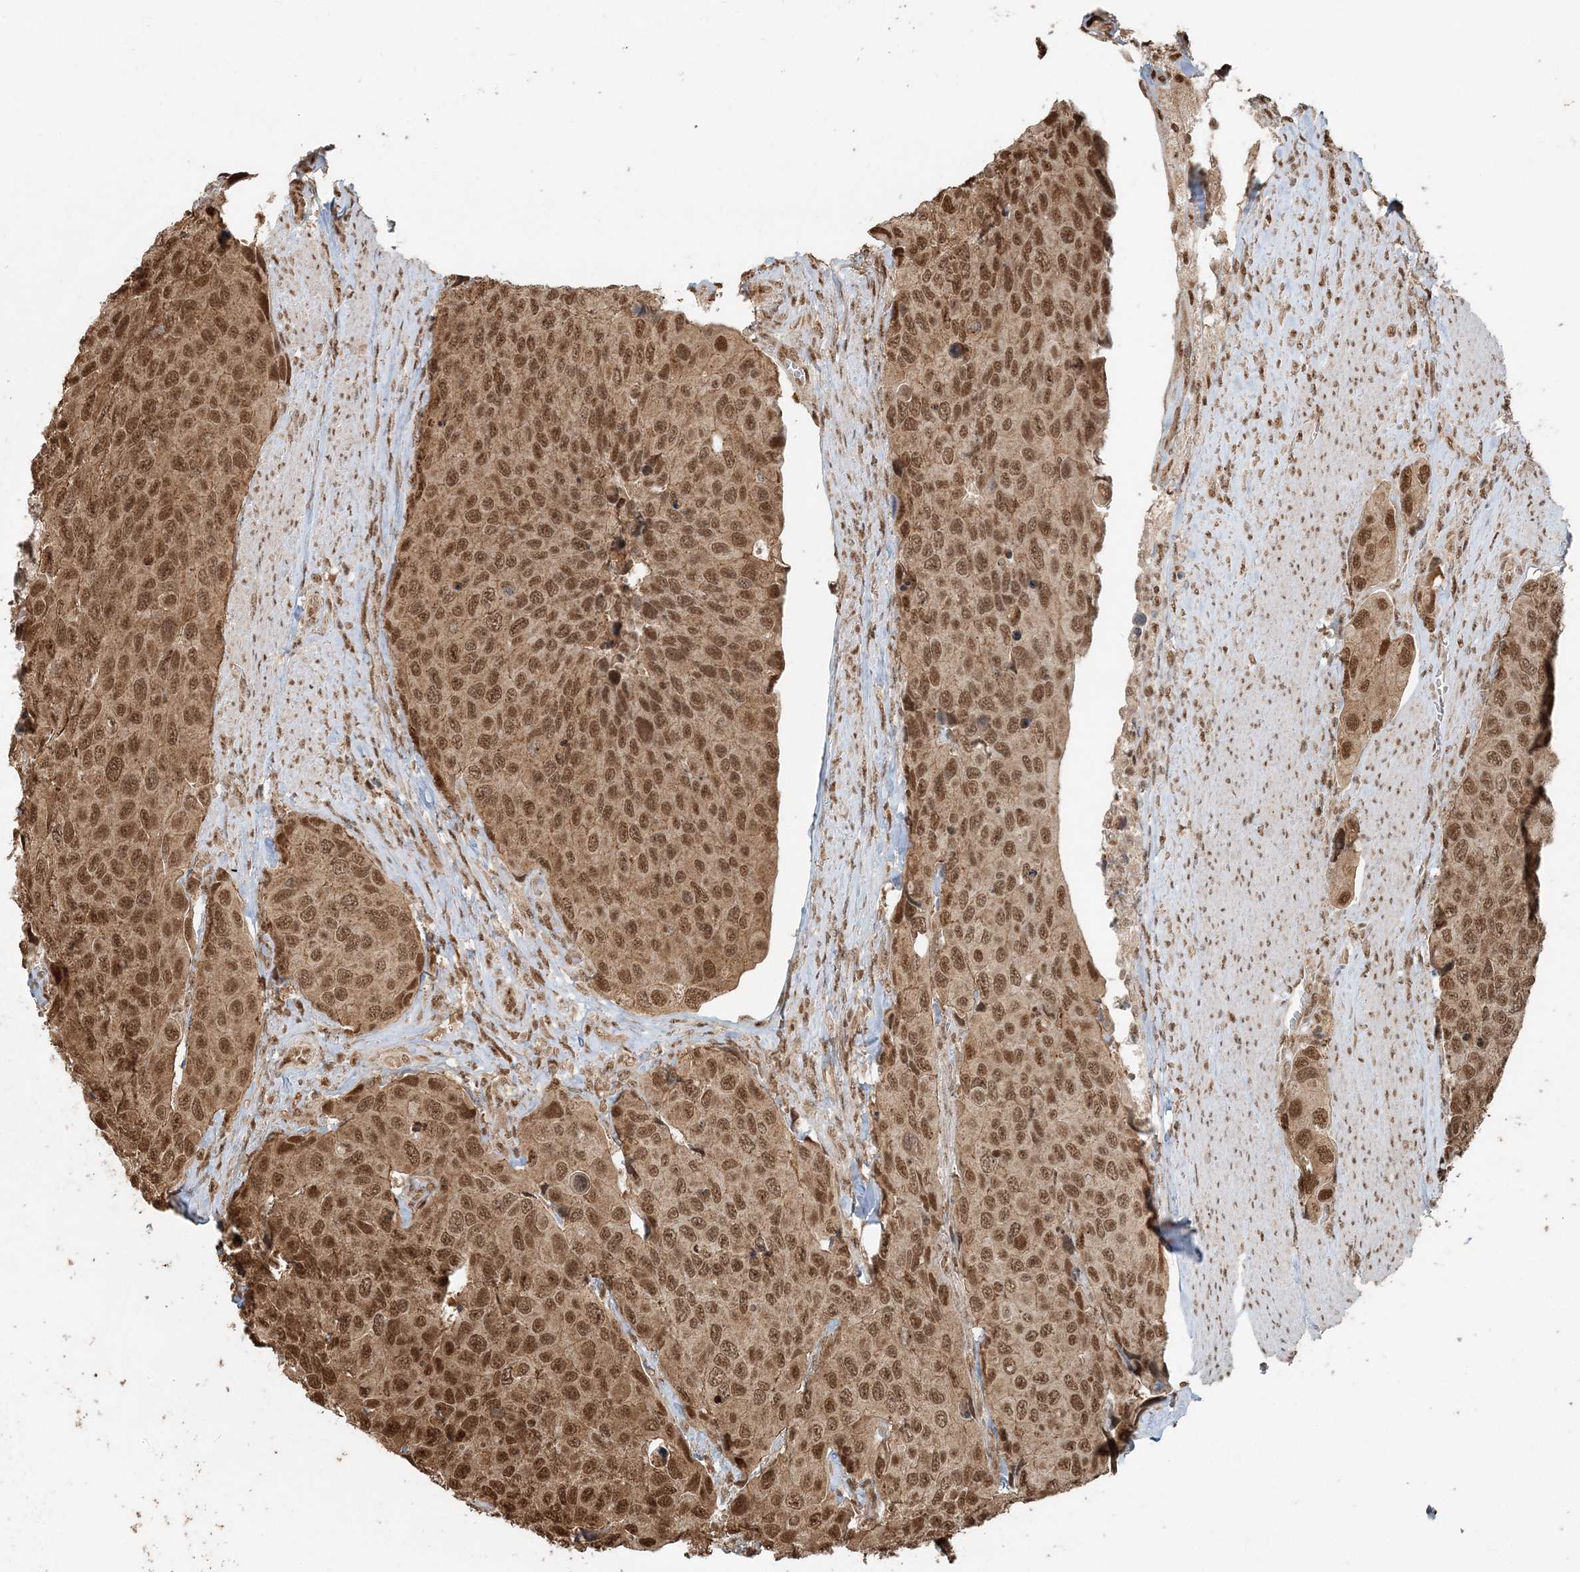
{"staining": {"intensity": "moderate", "quantity": ">75%", "location": "nuclear"}, "tissue": "urothelial cancer", "cell_type": "Tumor cells", "image_type": "cancer", "snomed": [{"axis": "morphology", "description": "Urothelial carcinoma, High grade"}, {"axis": "topography", "description": "Urinary bladder"}], "caption": "Protein expression by immunohistochemistry (IHC) displays moderate nuclear positivity in about >75% of tumor cells in high-grade urothelial carcinoma.", "gene": "ARHGAP35", "patient": {"sex": "male", "age": 74}}